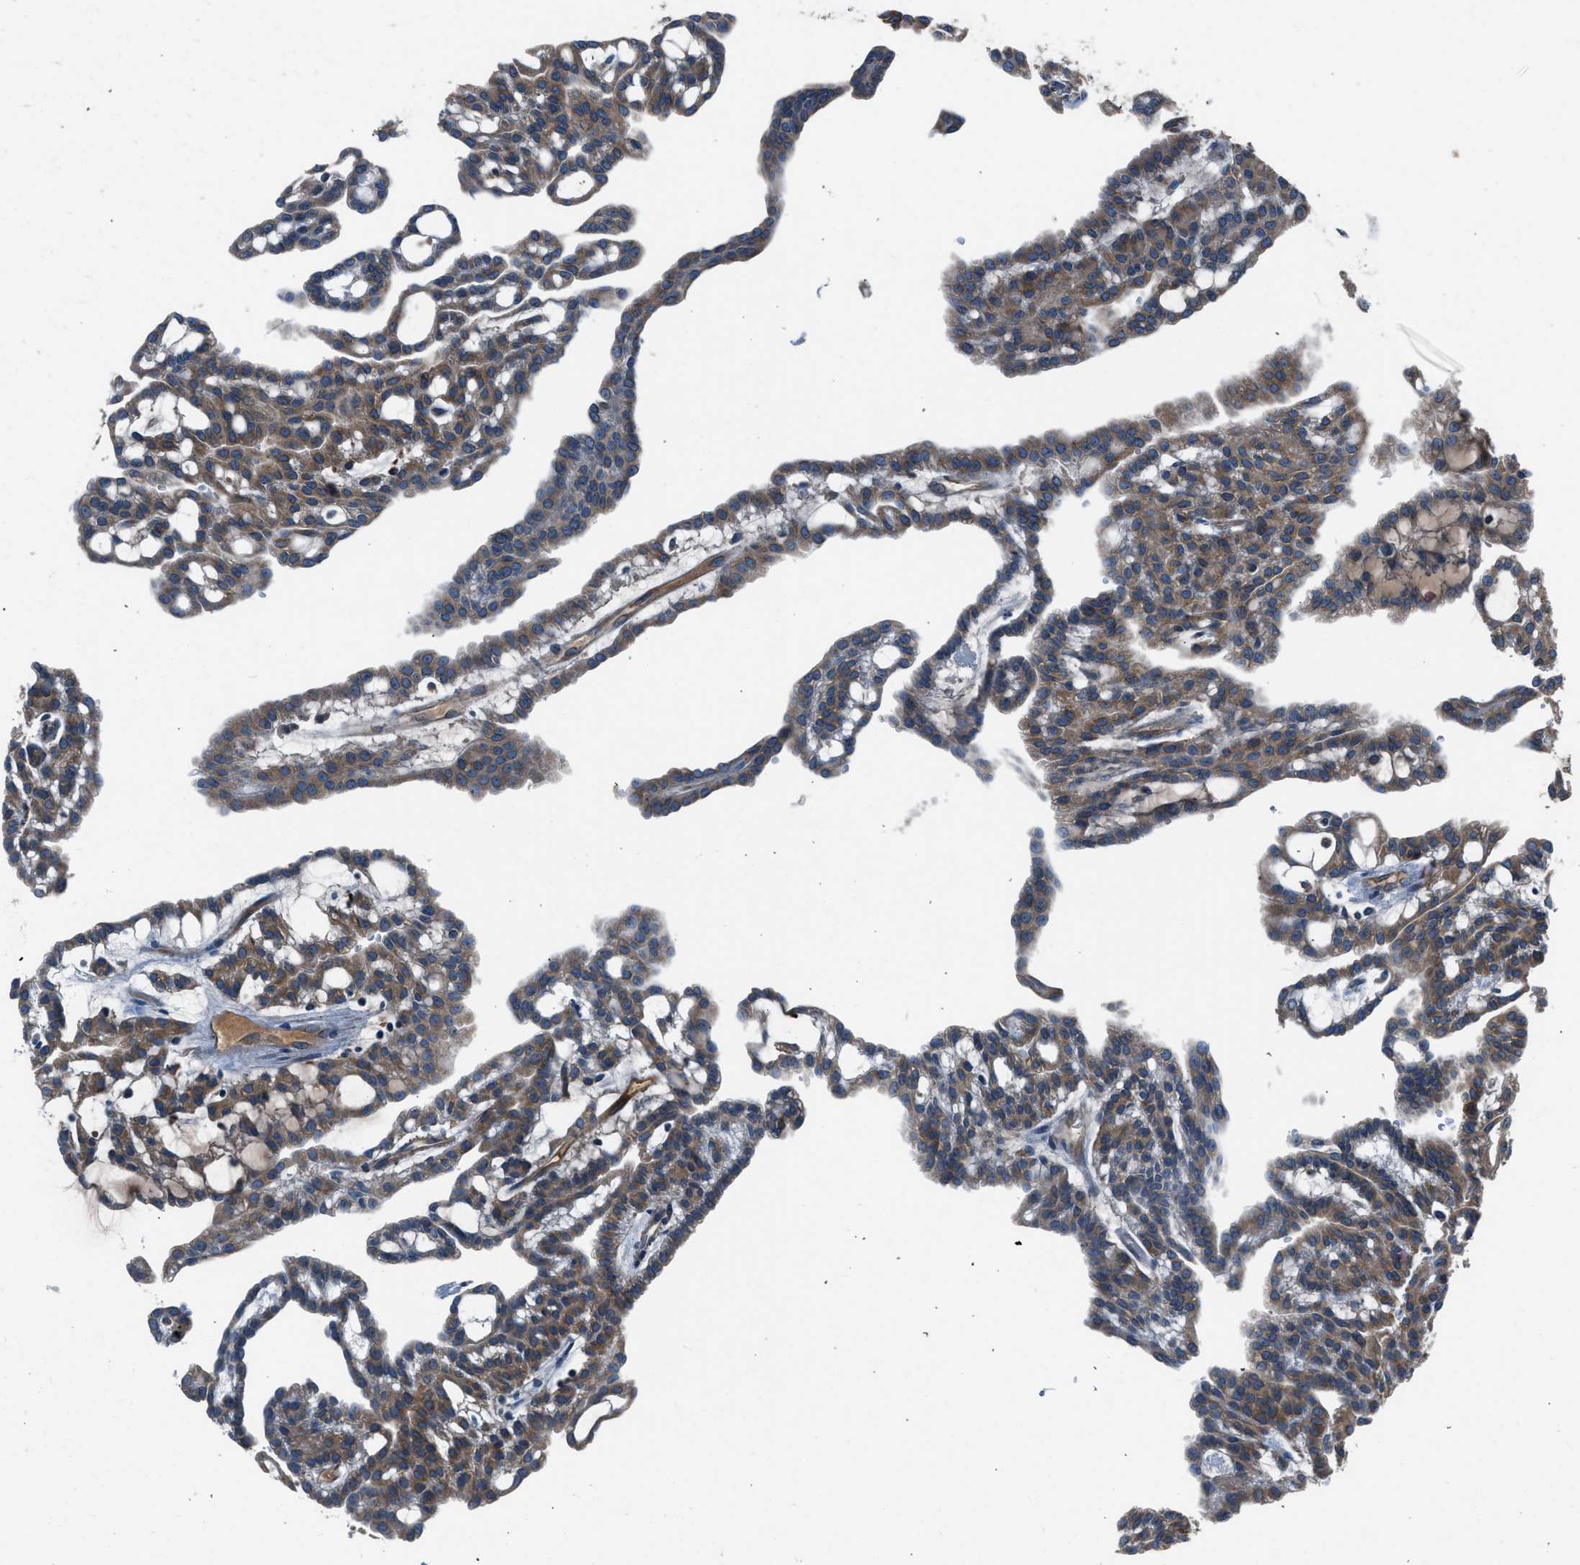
{"staining": {"intensity": "moderate", "quantity": ">75%", "location": "cytoplasmic/membranous"}, "tissue": "renal cancer", "cell_type": "Tumor cells", "image_type": "cancer", "snomed": [{"axis": "morphology", "description": "Adenocarcinoma, NOS"}, {"axis": "topography", "description": "Kidney"}], "caption": "Moderate cytoplasmic/membranous expression for a protein is seen in approximately >75% of tumor cells of renal adenocarcinoma using immunohistochemistry (IHC).", "gene": "LMBR1", "patient": {"sex": "male", "age": 63}}